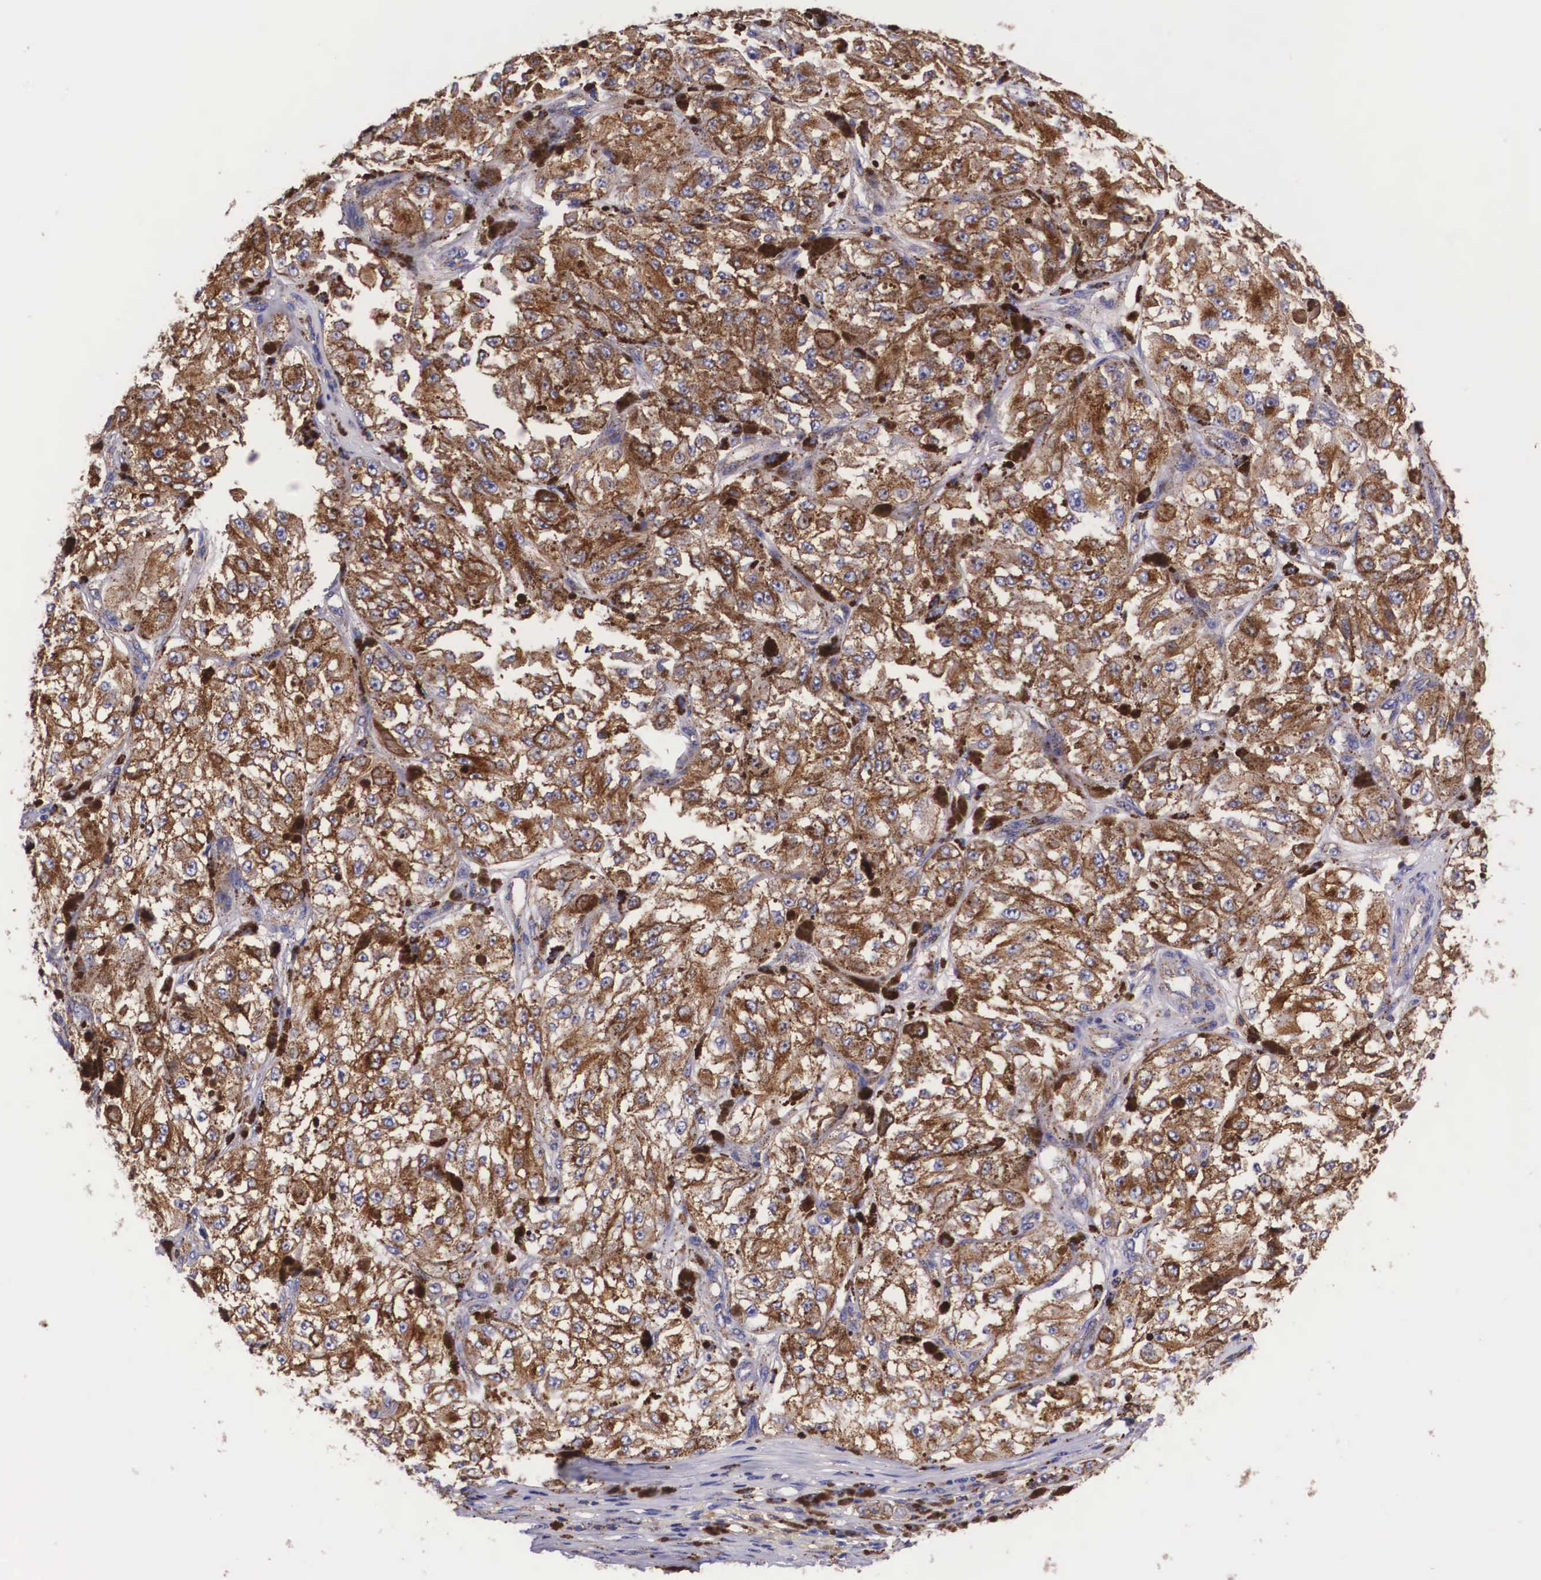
{"staining": {"intensity": "strong", "quantity": ">75%", "location": "cytoplasmic/membranous"}, "tissue": "melanoma", "cell_type": "Tumor cells", "image_type": "cancer", "snomed": [{"axis": "morphology", "description": "Malignant melanoma, NOS"}, {"axis": "topography", "description": "Skin"}], "caption": "Immunohistochemistry histopathology image of neoplastic tissue: malignant melanoma stained using immunohistochemistry displays high levels of strong protein expression localized specifically in the cytoplasmic/membranous of tumor cells, appearing as a cytoplasmic/membranous brown color.", "gene": "NAGA", "patient": {"sex": "male", "age": 67}}